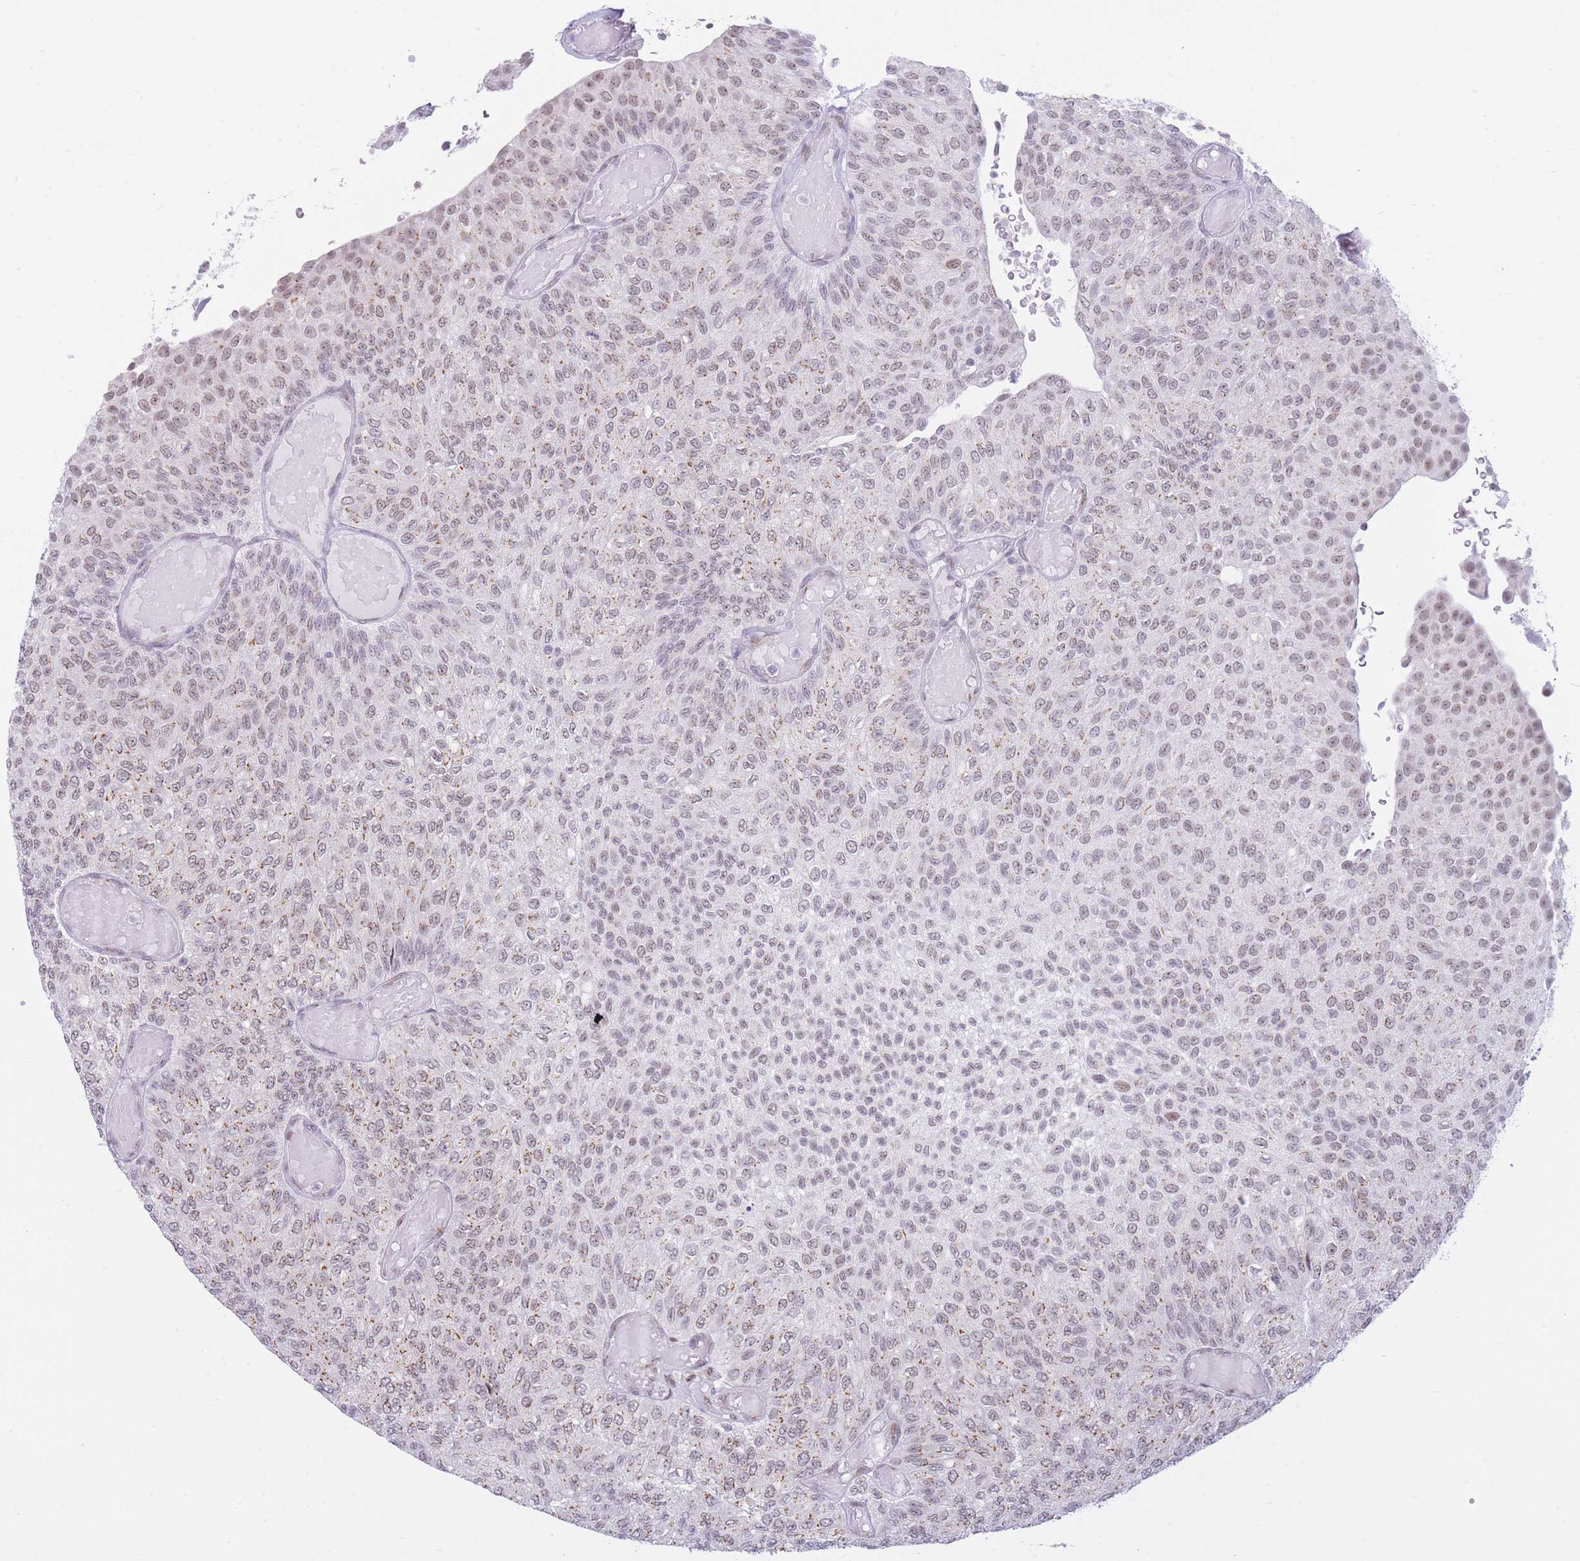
{"staining": {"intensity": "weak", "quantity": "25%-75%", "location": "cytoplasmic/membranous,nuclear"}, "tissue": "urothelial cancer", "cell_type": "Tumor cells", "image_type": "cancer", "snomed": [{"axis": "morphology", "description": "Urothelial carcinoma, Low grade"}, {"axis": "topography", "description": "Urinary bladder"}], "caption": "The image shows a brown stain indicating the presence of a protein in the cytoplasmic/membranous and nuclear of tumor cells in urothelial cancer.", "gene": "INO80C", "patient": {"sex": "male", "age": 78}}